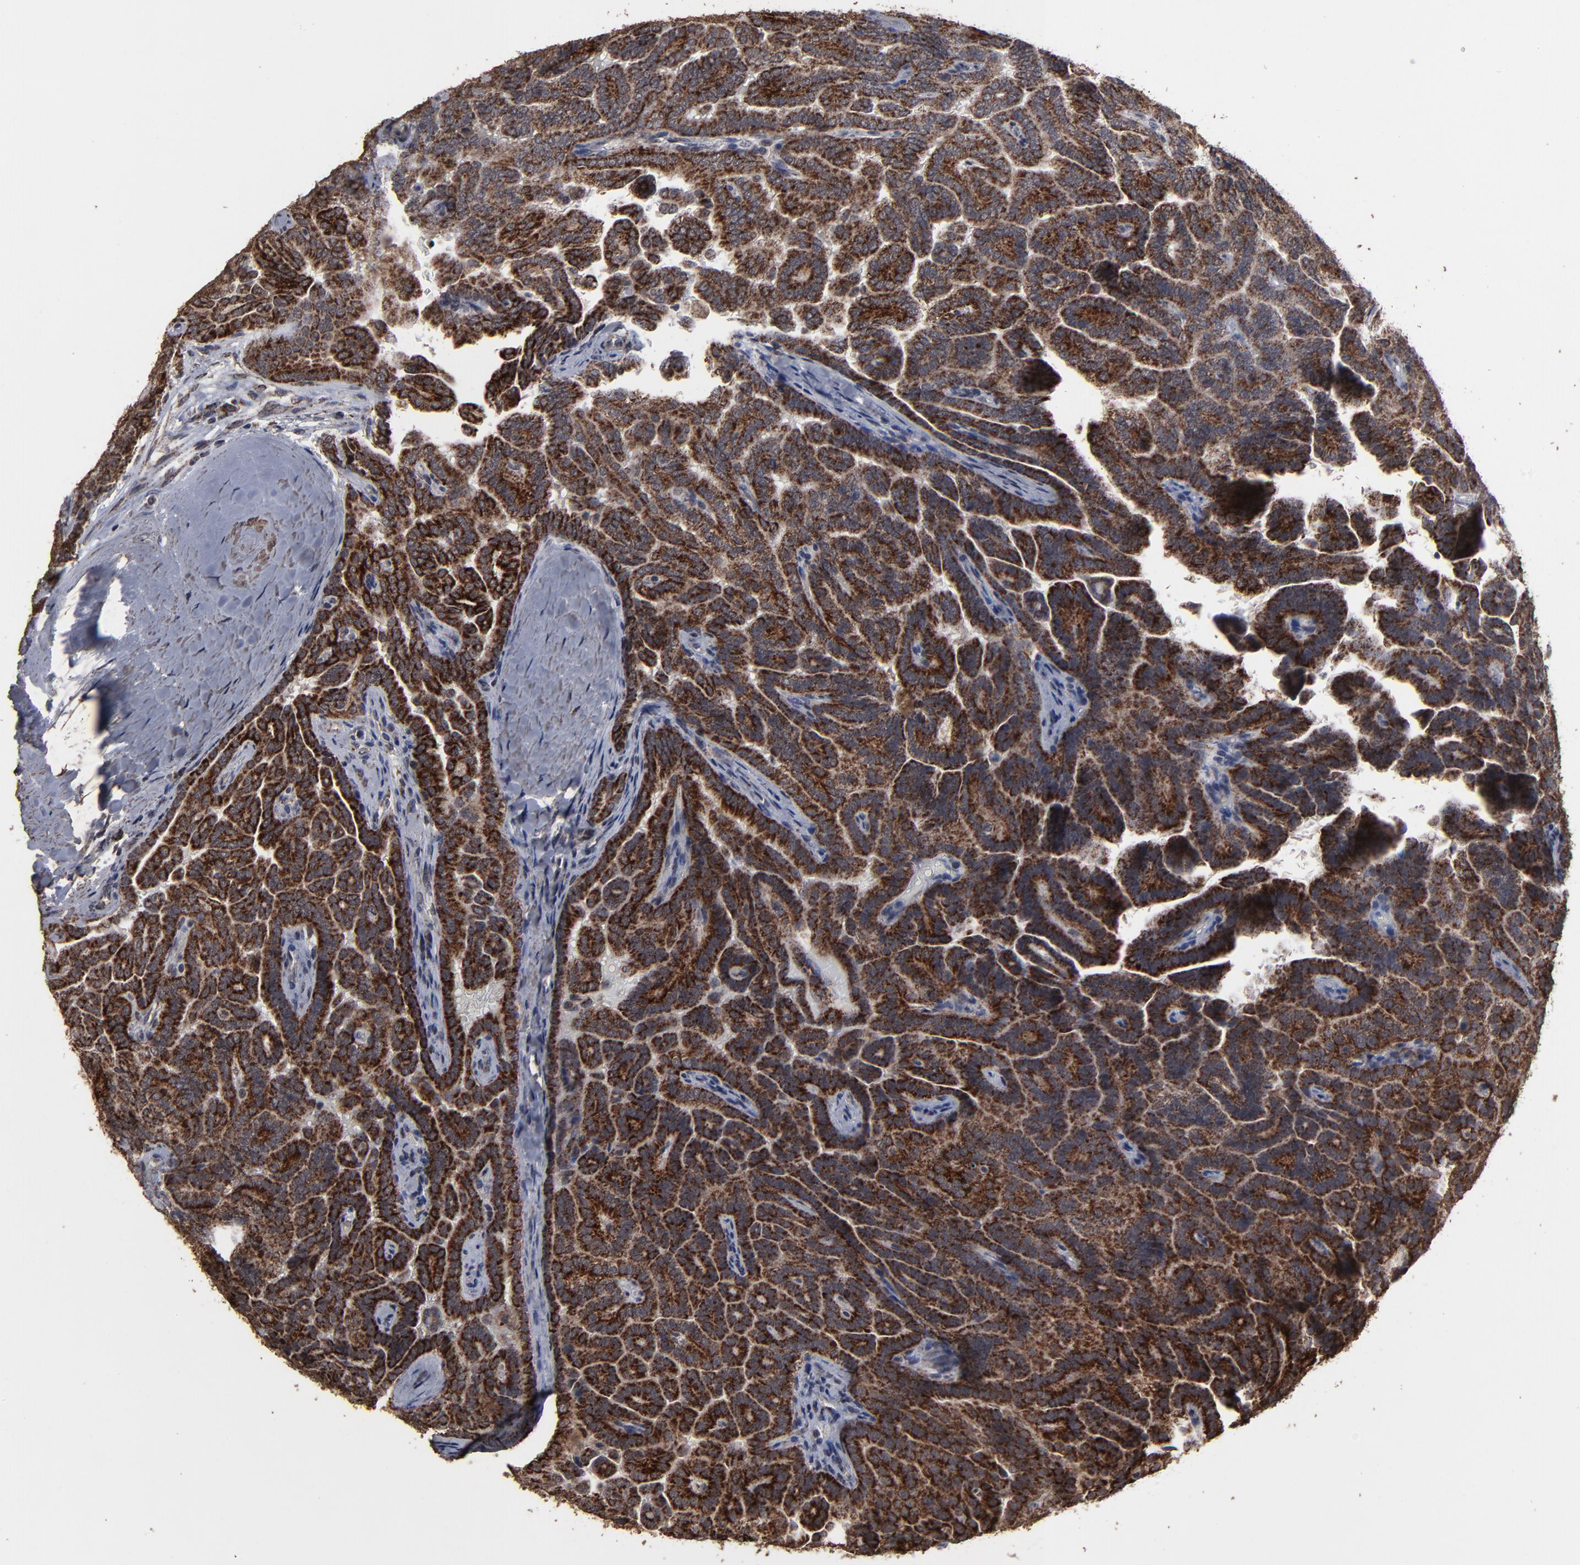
{"staining": {"intensity": "strong", "quantity": ">75%", "location": "cytoplasmic/membranous"}, "tissue": "renal cancer", "cell_type": "Tumor cells", "image_type": "cancer", "snomed": [{"axis": "morphology", "description": "Adenocarcinoma, NOS"}, {"axis": "topography", "description": "Kidney"}], "caption": "Renal cancer stained with immunohistochemistry (IHC) shows strong cytoplasmic/membranous staining in approximately >75% of tumor cells. The staining was performed using DAB (3,3'-diaminobenzidine) to visualize the protein expression in brown, while the nuclei were stained in blue with hematoxylin (Magnification: 20x).", "gene": "BNIP3", "patient": {"sex": "male", "age": 61}}